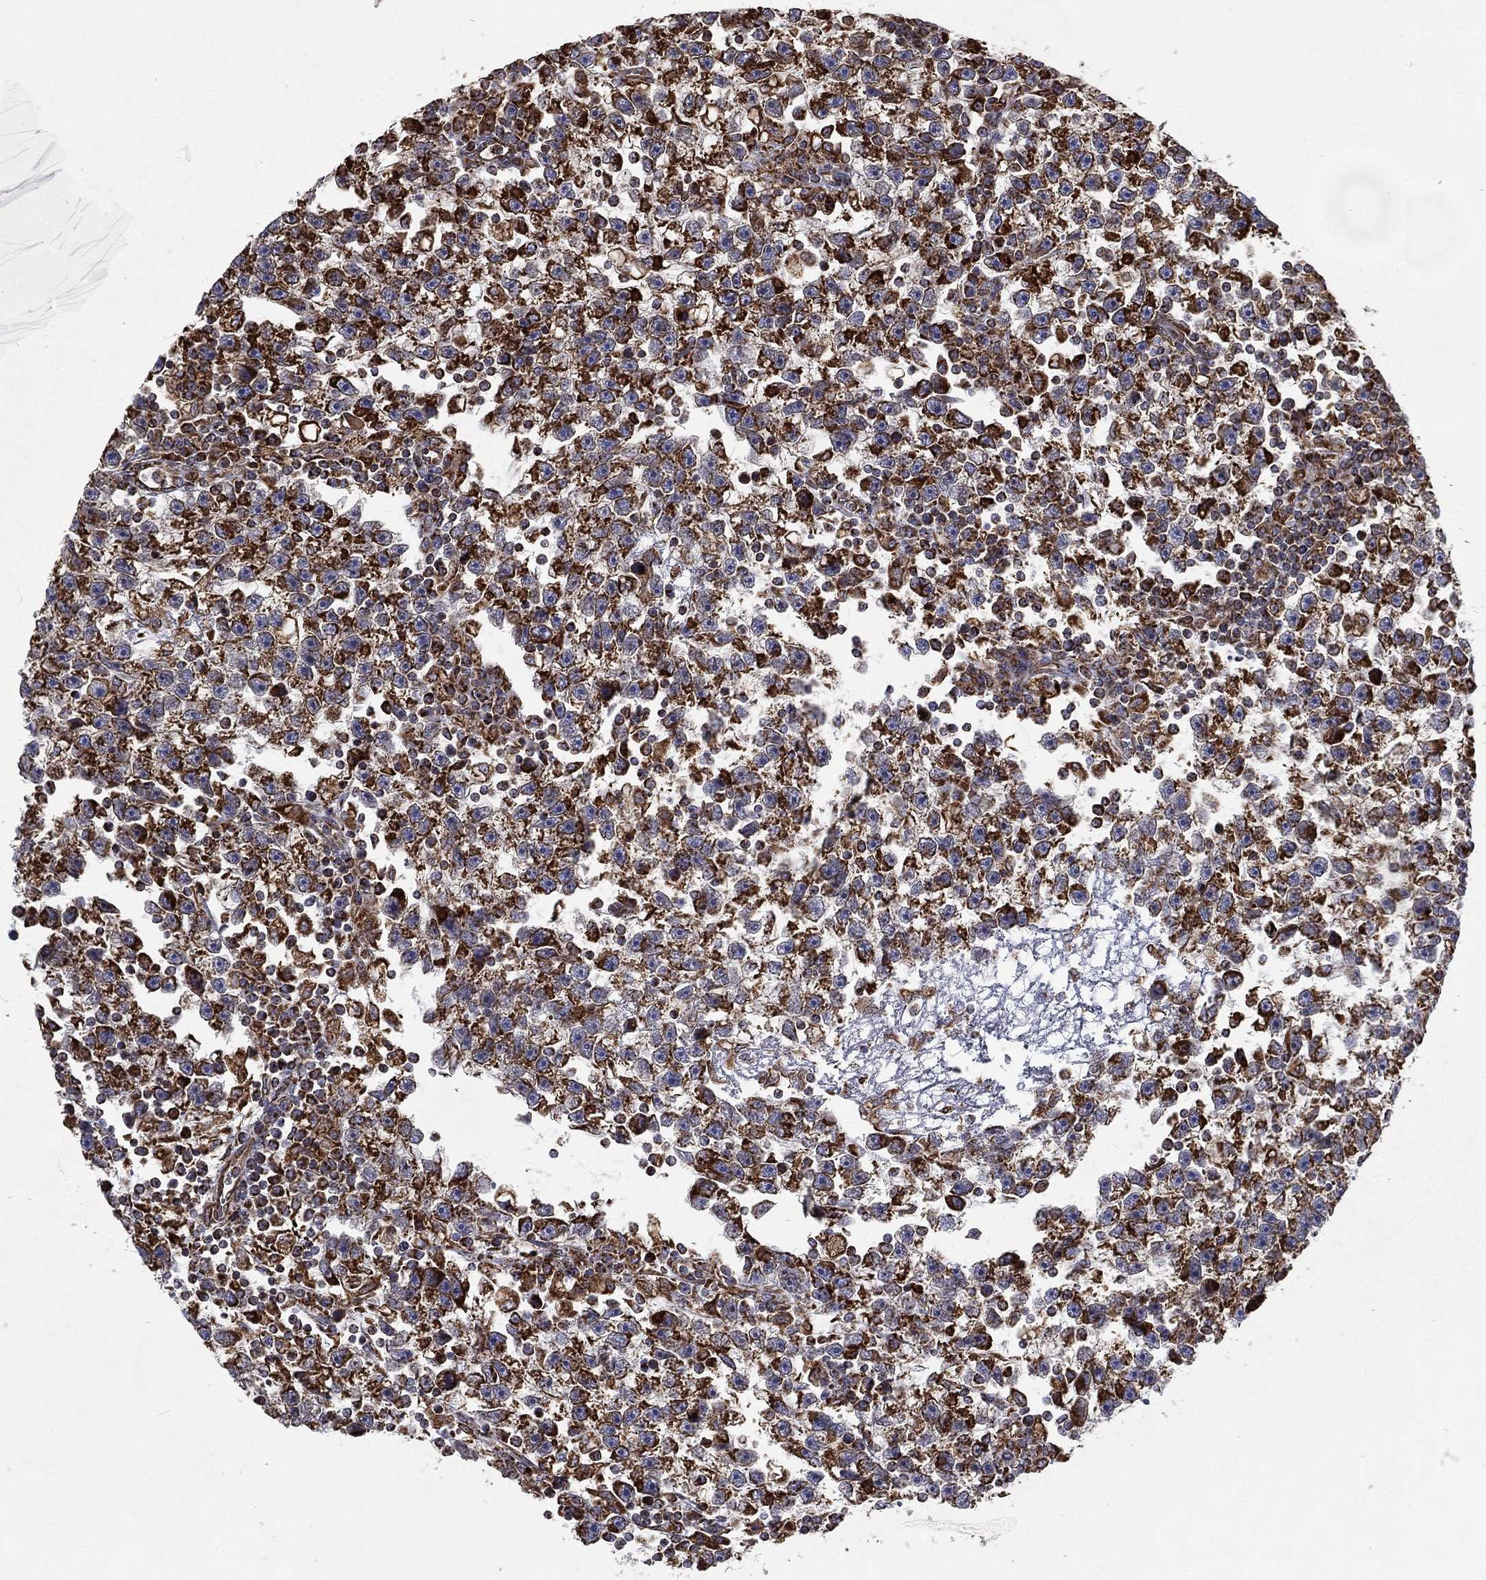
{"staining": {"intensity": "strong", "quantity": ">75%", "location": "cytoplasmic/membranous"}, "tissue": "testis cancer", "cell_type": "Tumor cells", "image_type": "cancer", "snomed": [{"axis": "morphology", "description": "Seminoma, NOS"}, {"axis": "topography", "description": "Testis"}], "caption": "A high-resolution micrograph shows immunohistochemistry staining of testis cancer (seminoma), which demonstrates strong cytoplasmic/membranous staining in approximately >75% of tumor cells.", "gene": "MT-CYB", "patient": {"sex": "male", "age": 47}}